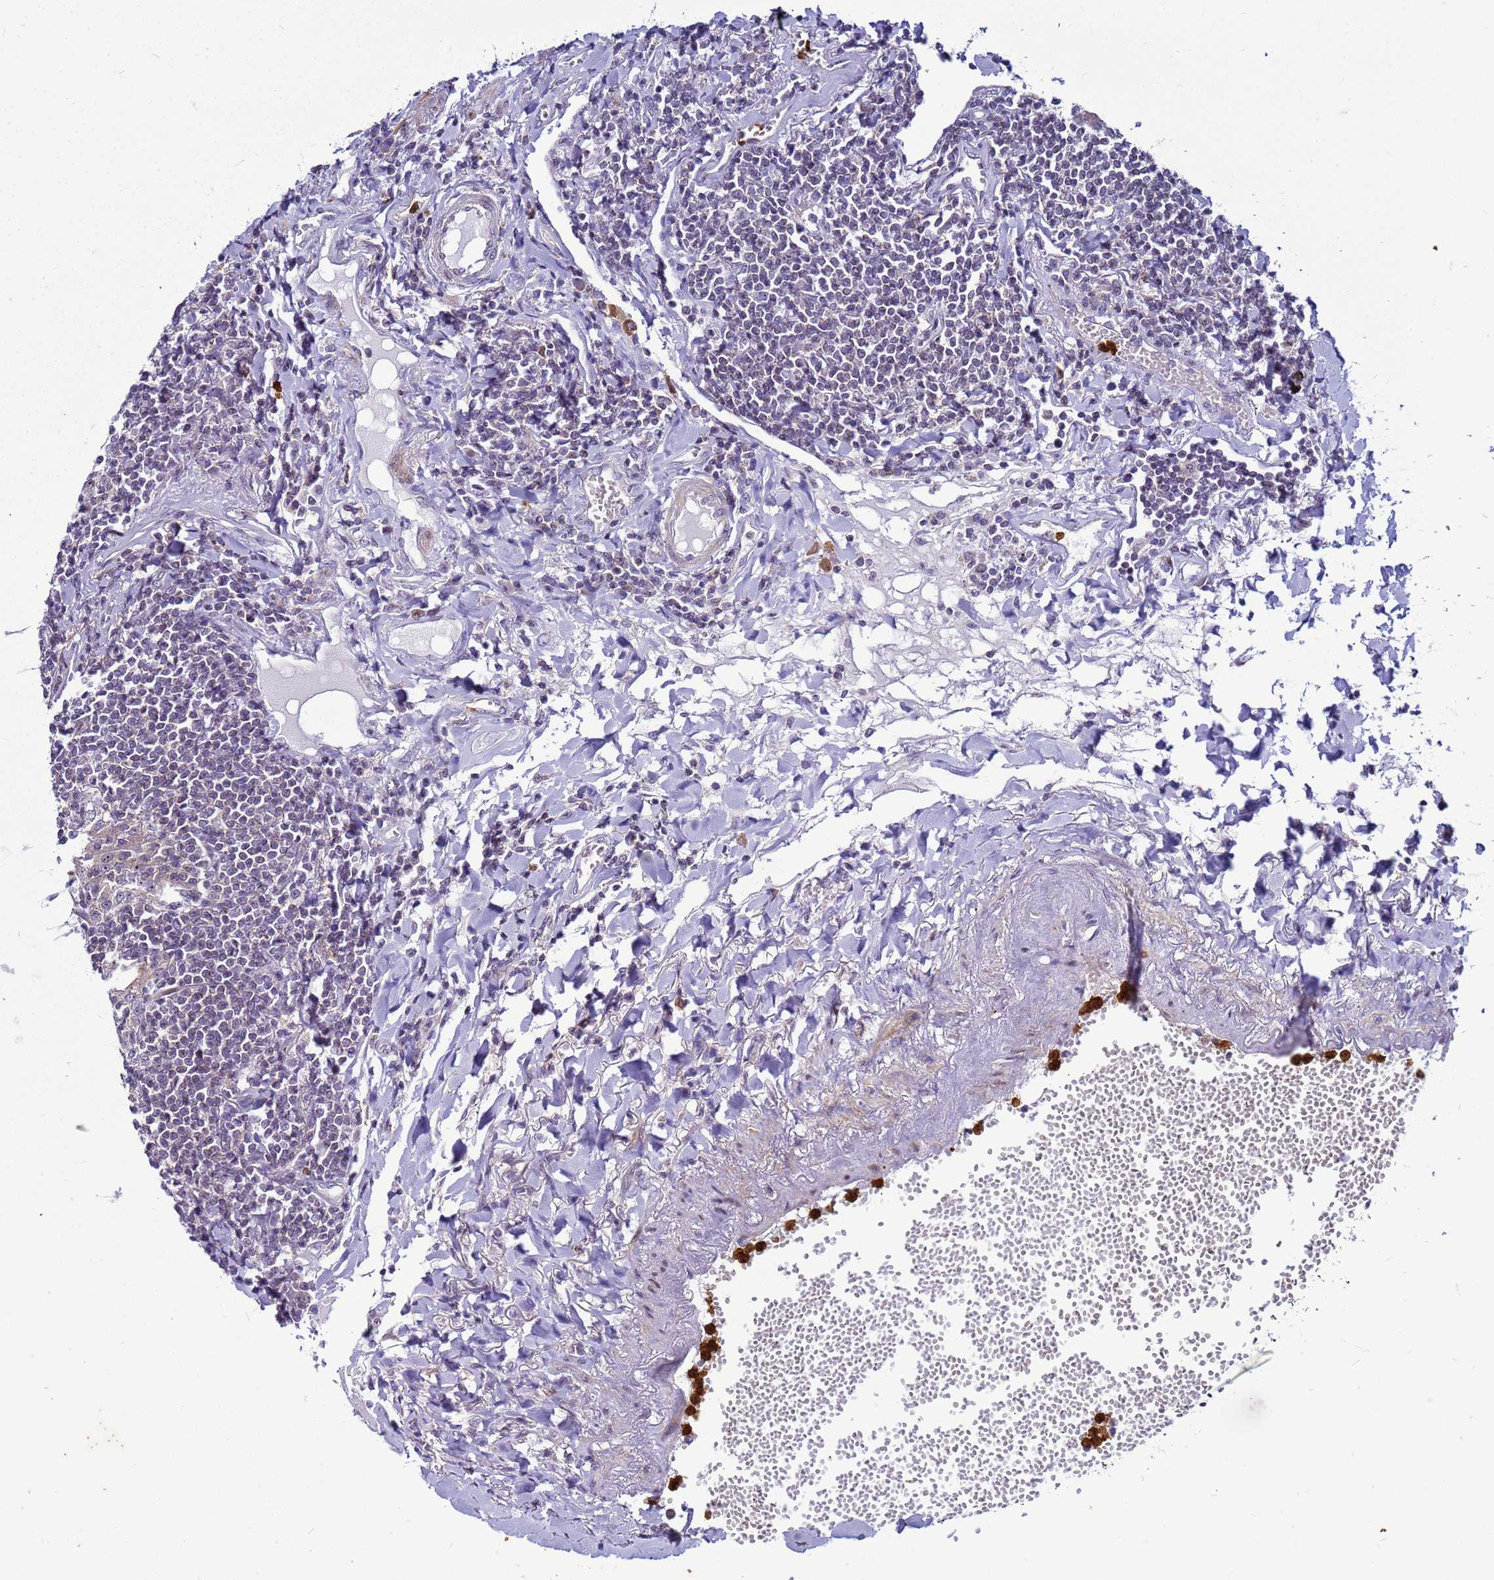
{"staining": {"intensity": "negative", "quantity": "none", "location": "none"}, "tissue": "lymphoma", "cell_type": "Tumor cells", "image_type": "cancer", "snomed": [{"axis": "morphology", "description": "Malignant lymphoma, non-Hodgkin's type, Low grade"}, {"axis": "topography", "description": "Lung"}], "caption": "The micrograph shows no significant positivity in tumor cells of malignant lymphoma, non-Hodgkin's type (low-grade).", "gene": "VPS4B", "patient": {"sex": "female", "age": 71}}